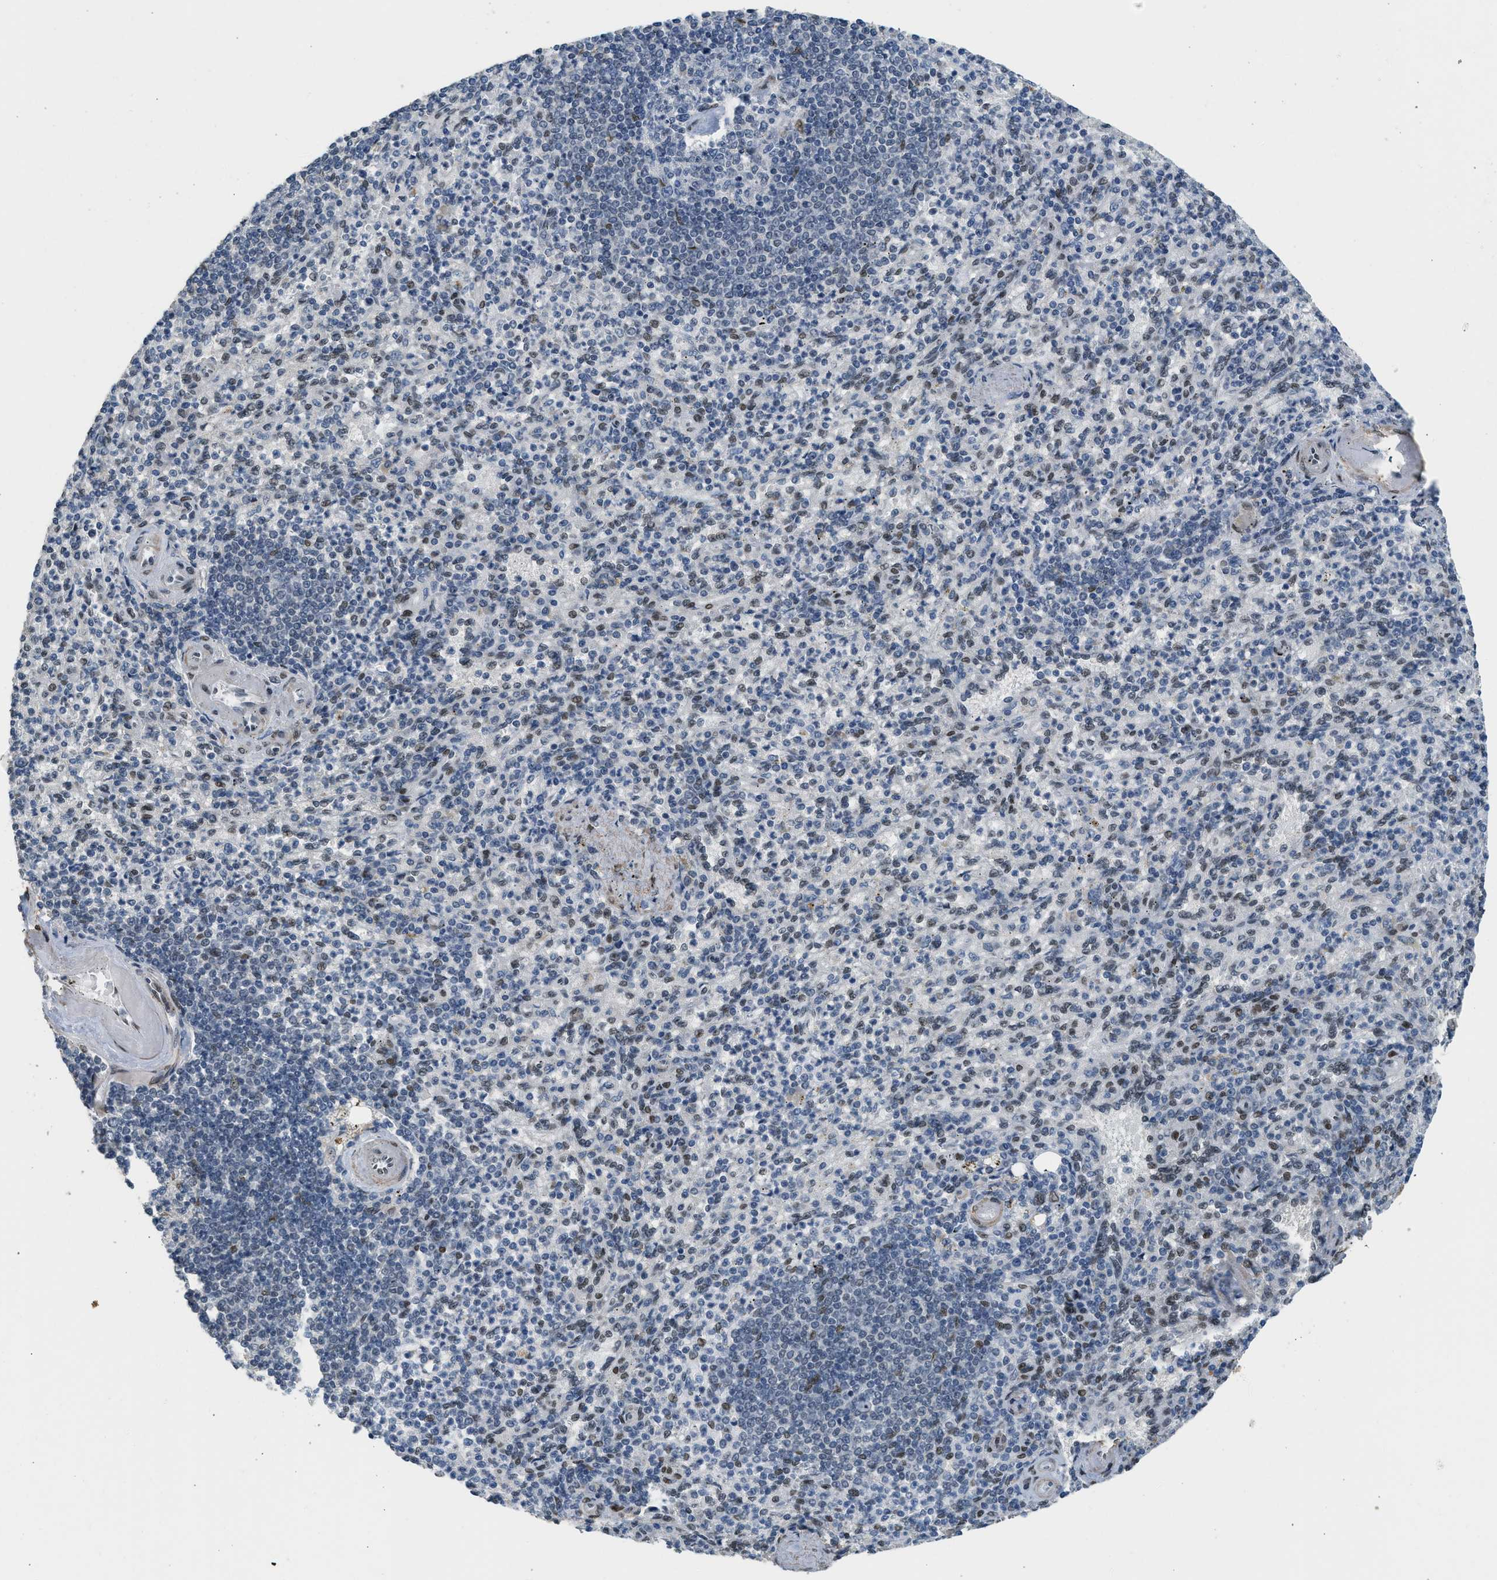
{"staining": {"intensity": "moderate", "quantity": "25%-75%", "location": "nuclear"}, "tissue": "spleen", "cell_type": "Cells in red pulp", "image_type": "normal", "snomed": [{"axis": "morphology", "description": "Normal tissue, NOS"}, {"axis": "topography", "description": "Spleen"}], "caption": "Brown immunohistochemical staining in unremarkable human spleen reveals moderate nuclear staining in approximately 25%-75% of cells in red pulp. (IHC, brightfield microscopy, high magnification).", "gene": "ZBTB20", "patient": {"sex": "female", "age": 74}}